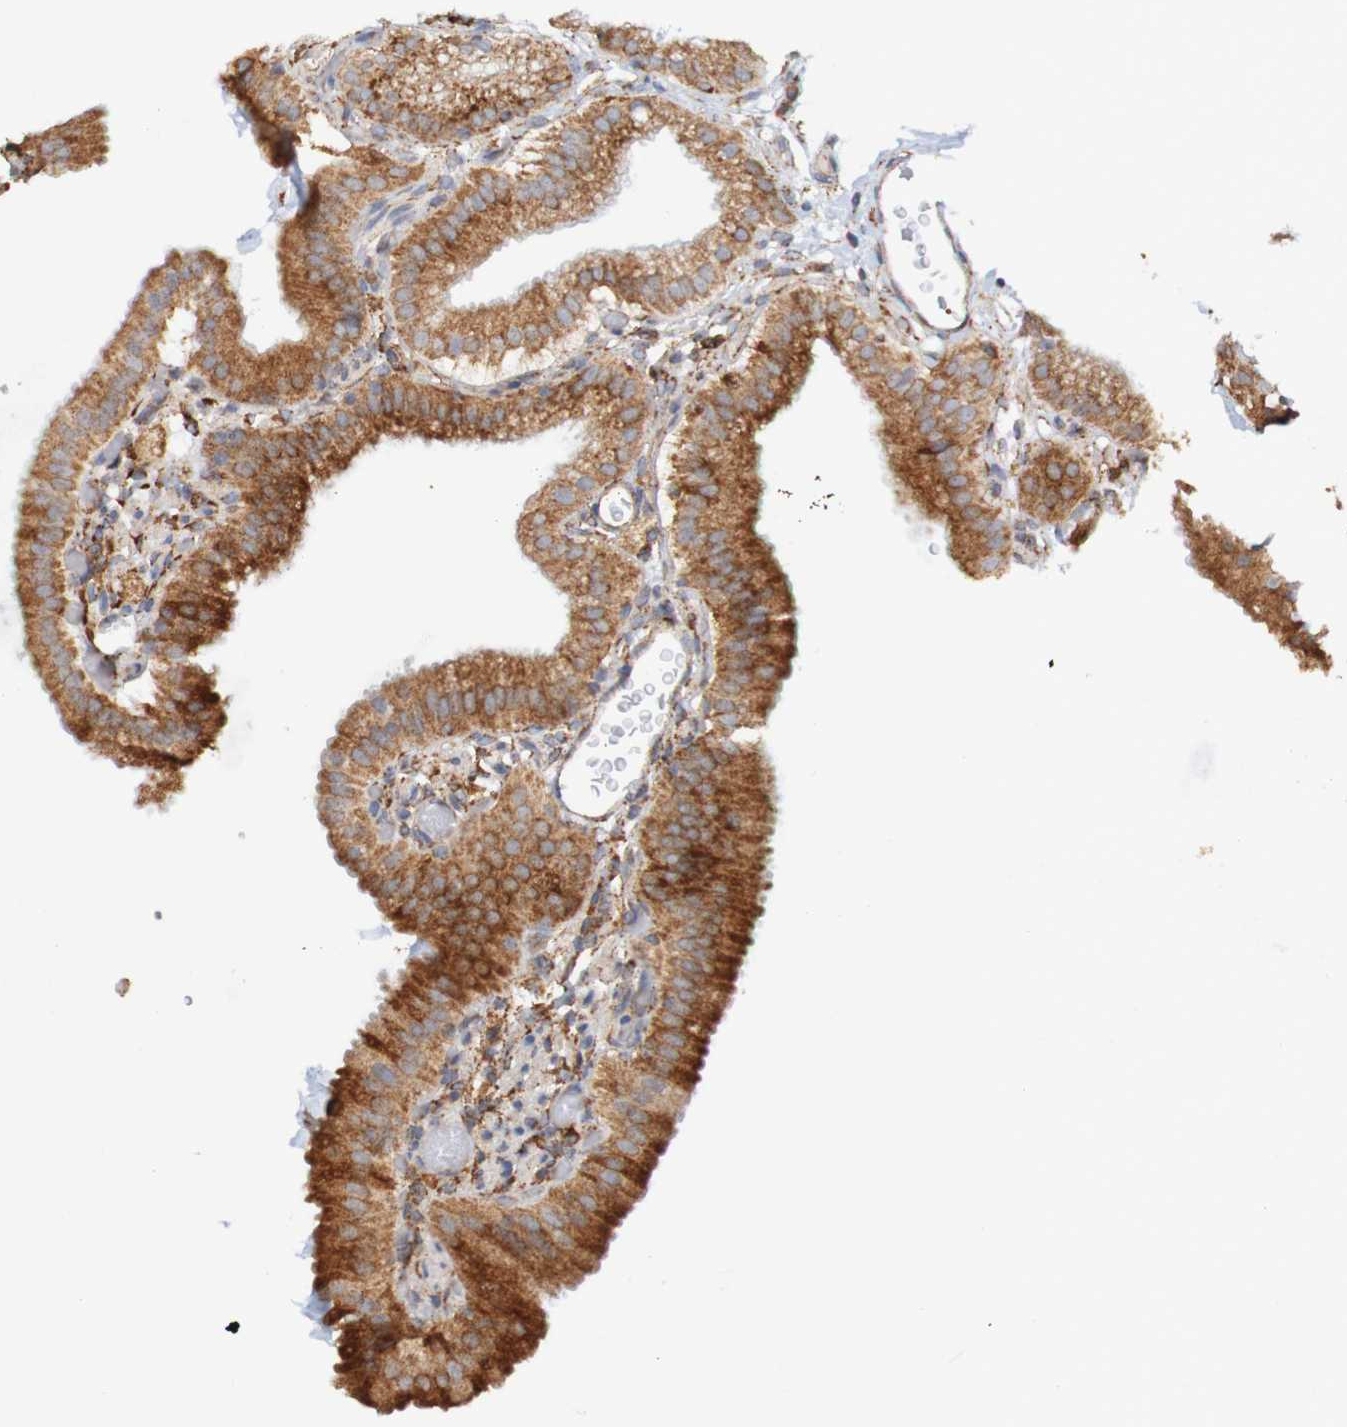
{"staining": {"intensity": "strong", "quantity": "25%-75%", "location": "cytoplasmic/membranous"}, "tissue": "gallbladder", "cell_type": "Glandular cells", "image_type": "normal", "snomed": [{"axis": "morphology", "description": "Normal tissue, NOS"}, {"axis": "topography", "description": "Gallbladder"}], "caption": "Immunohistochemistry (IHC) image of benign gallbladder: human gallbladder stained using immunohistochemistry (IHC) displays high levels of strong protein expression localized specifically in the cytoplasmic/membranous of glandular cells, appearing as a cytoplasmic/membranous brown color.", "gene": "PDIA3", "patient": {"sex": "male", "age": 54}}